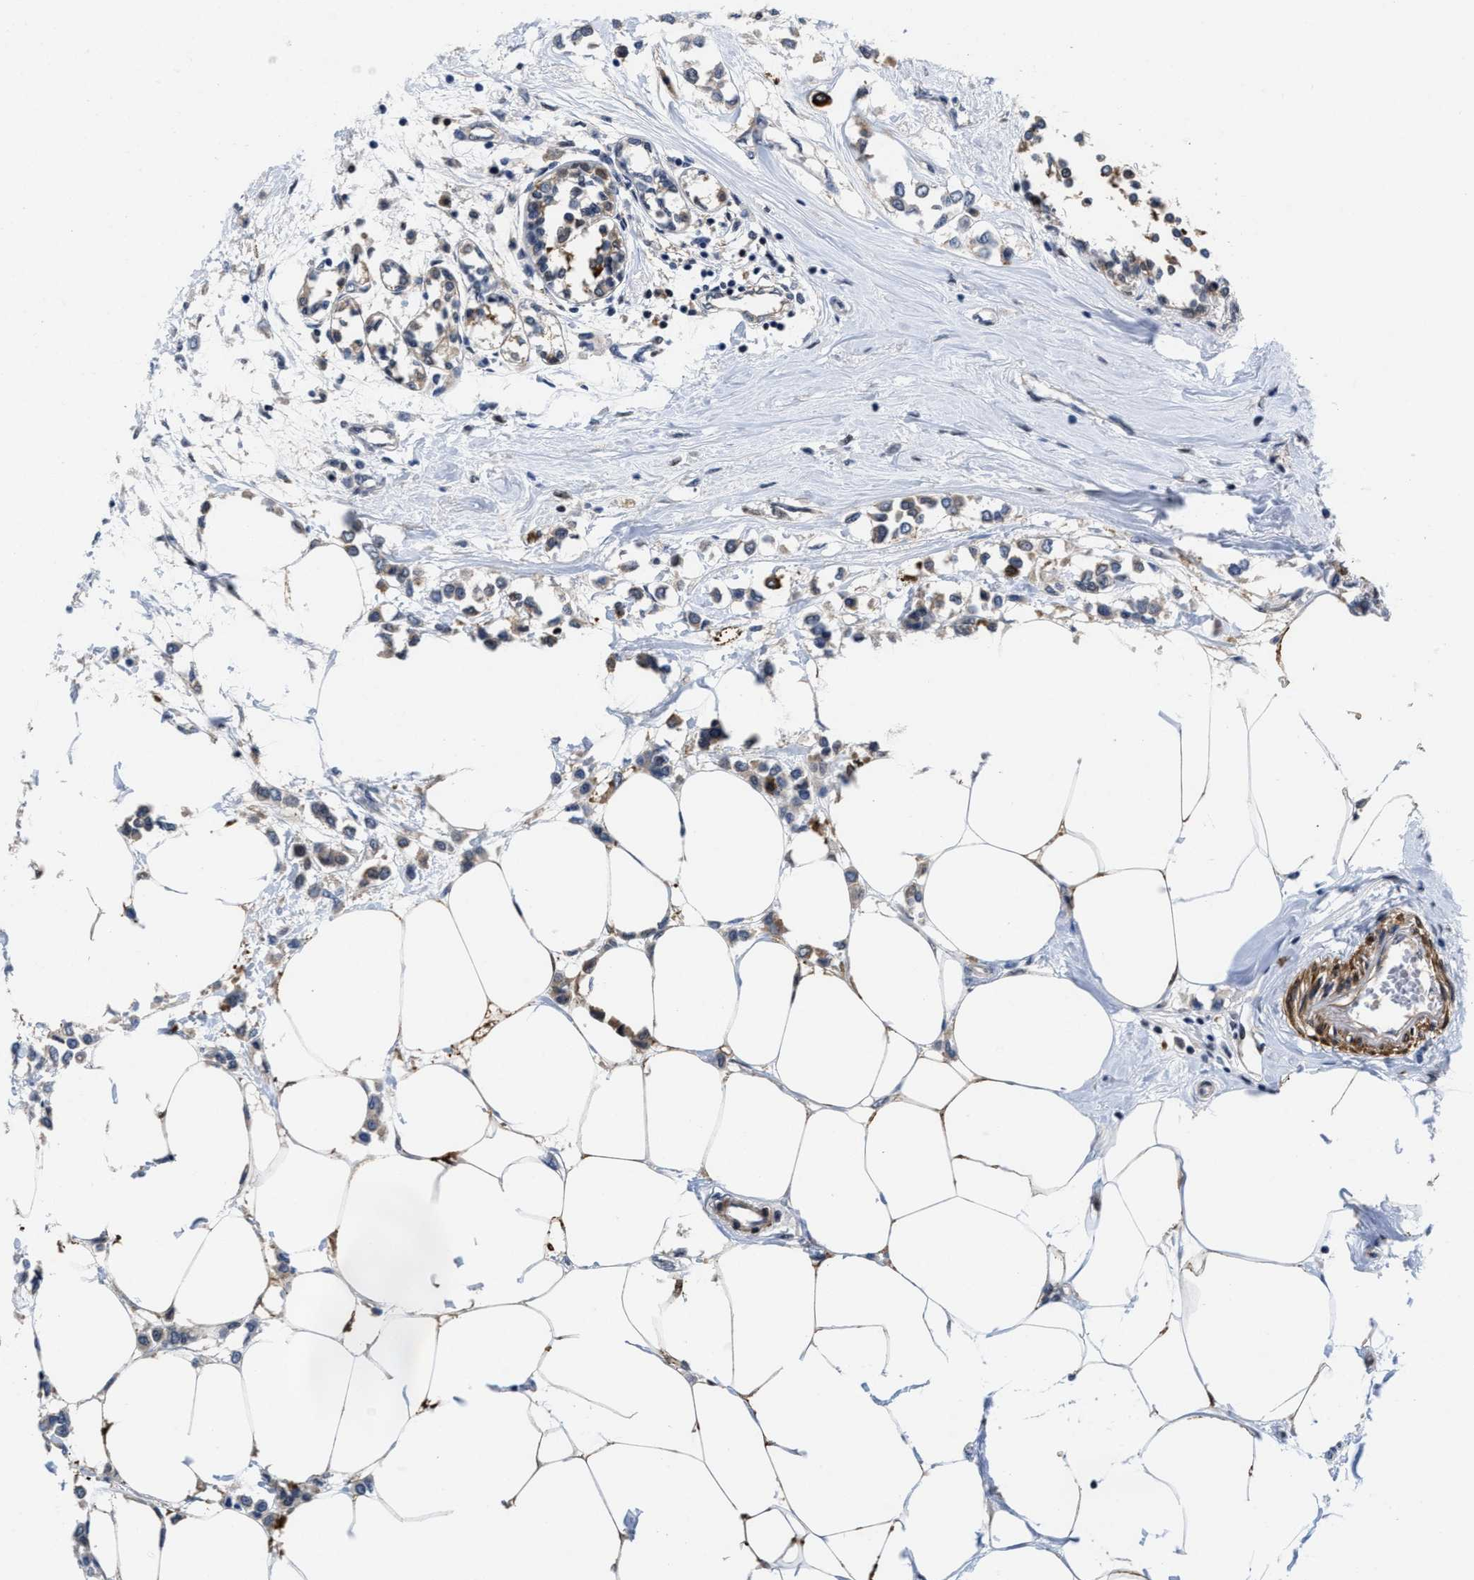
{"staining": {"intensity": "weak", "quantity": "25%-75%", "location": "cytoplasmic/membranous"}, "tissue": "breast cancer", "cell_type": "Tumor cells", "image_type": "cancer", "snomed": [{"axis": "morphology", "description": "Lobular carcinoma"}, {"axis": "topography", "description": "Breast"}], "caption": "This micrograph shows immunohistochemistry staining of breast cancer, with low weak cytoplasmic/membranous positivity in about 25%-75% of tumor cells.", "gene": "KIF12", "patient": {"sex": "female", "age": 51}}